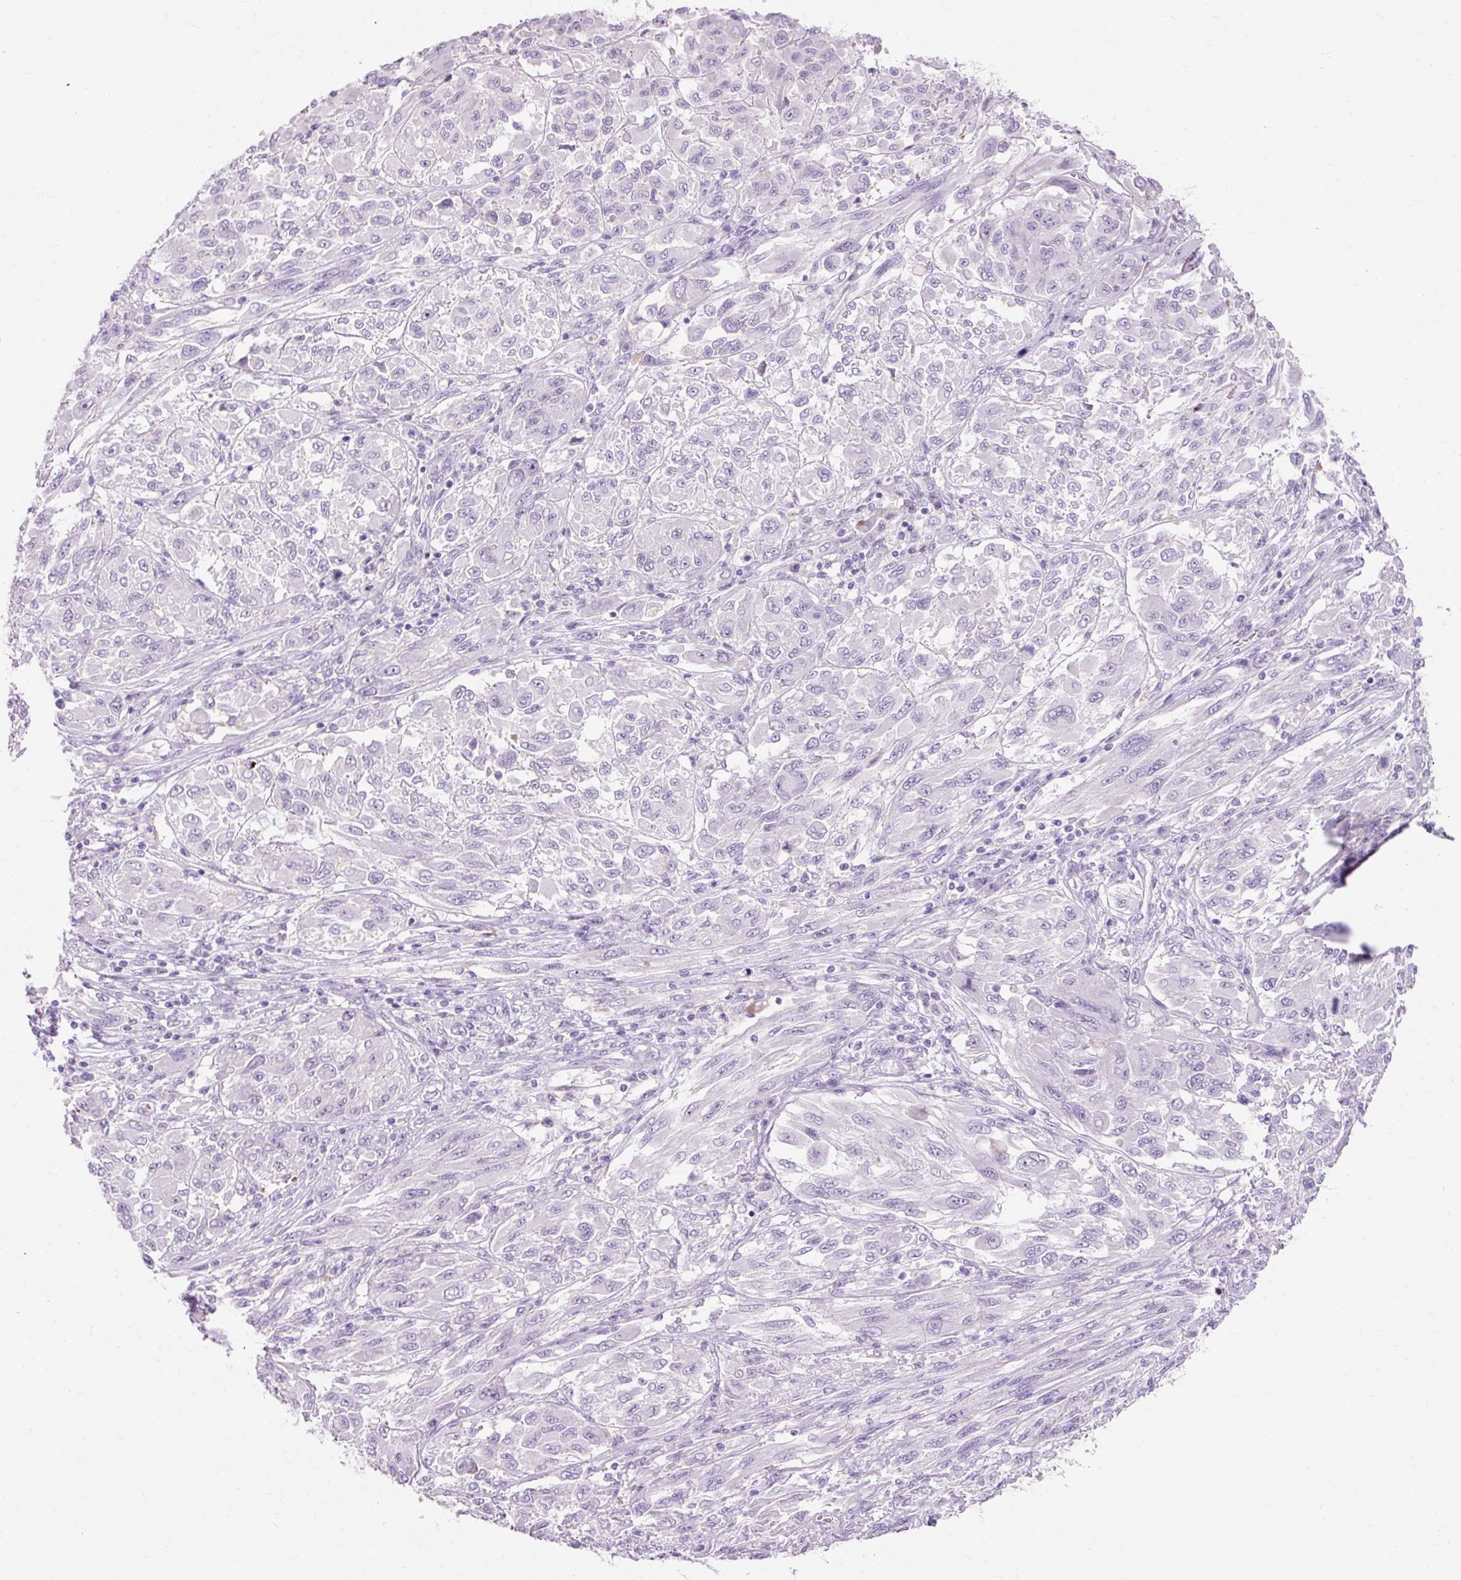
{"staining": {"intensity": "negative", "quantity": "none", "location": "none"}, "tissue": "melanoma", "cell_type": "Tumor cells", "image_type": "cancer", "snomed": [{"axis": "morphology", "description": "Malignant melanoma, NOS"}, {"axis": "topography", "description": "Skin"}], "caption": "This histopathology image is of melanoma stained with immunohistochemistry (IHC) to label a protein in brown with the nuclei are counter-stained blue. There is no staining in tumor cells.", "gene": "CLDN25", "patient": {"sex": "female", "age": 91}}